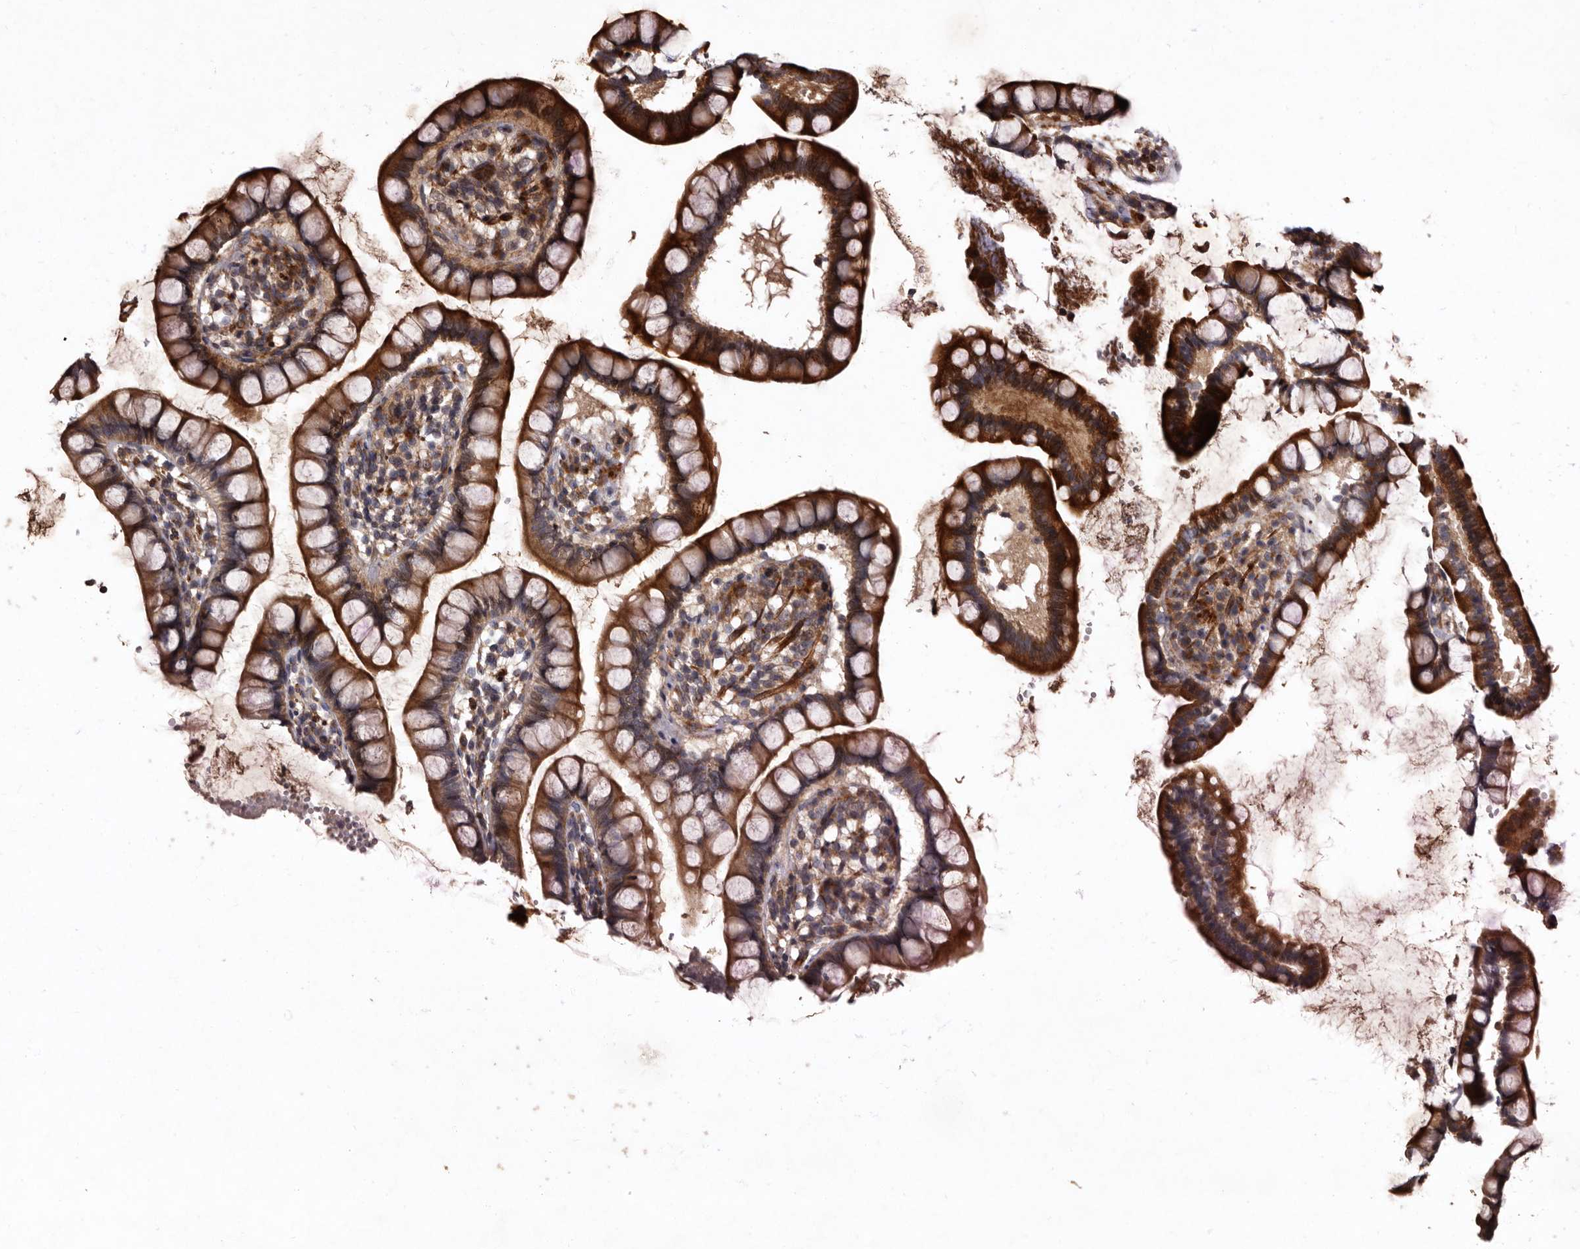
{"staining": {"intensity": "strong", "quantity": ">75%", "location": "cytoplasmic/membranous"}, "tissue": "small intestine", "cell_type": "Glandular cells", "image_type": "normal", "snomed": [{"axis": "morphology", "description": "Normal tissue, NOS"}, {"axis": "topography", "description": "Small intestine"}], "caption": "High-magnification brightfield microscopy of benign small intestine stained with DAB (brown) and counterstained with hematoxylin (blue). glandular cells exhibit strong cytoplasmic/membranous expression is present in about>75% of cells. The staining was performed using DAB, with brown indicating positive protein expression. Nuclei are stained blue with hematoxylin.", "gene": "PRKD3", "patient": {"sex": "female", "age": 84}}